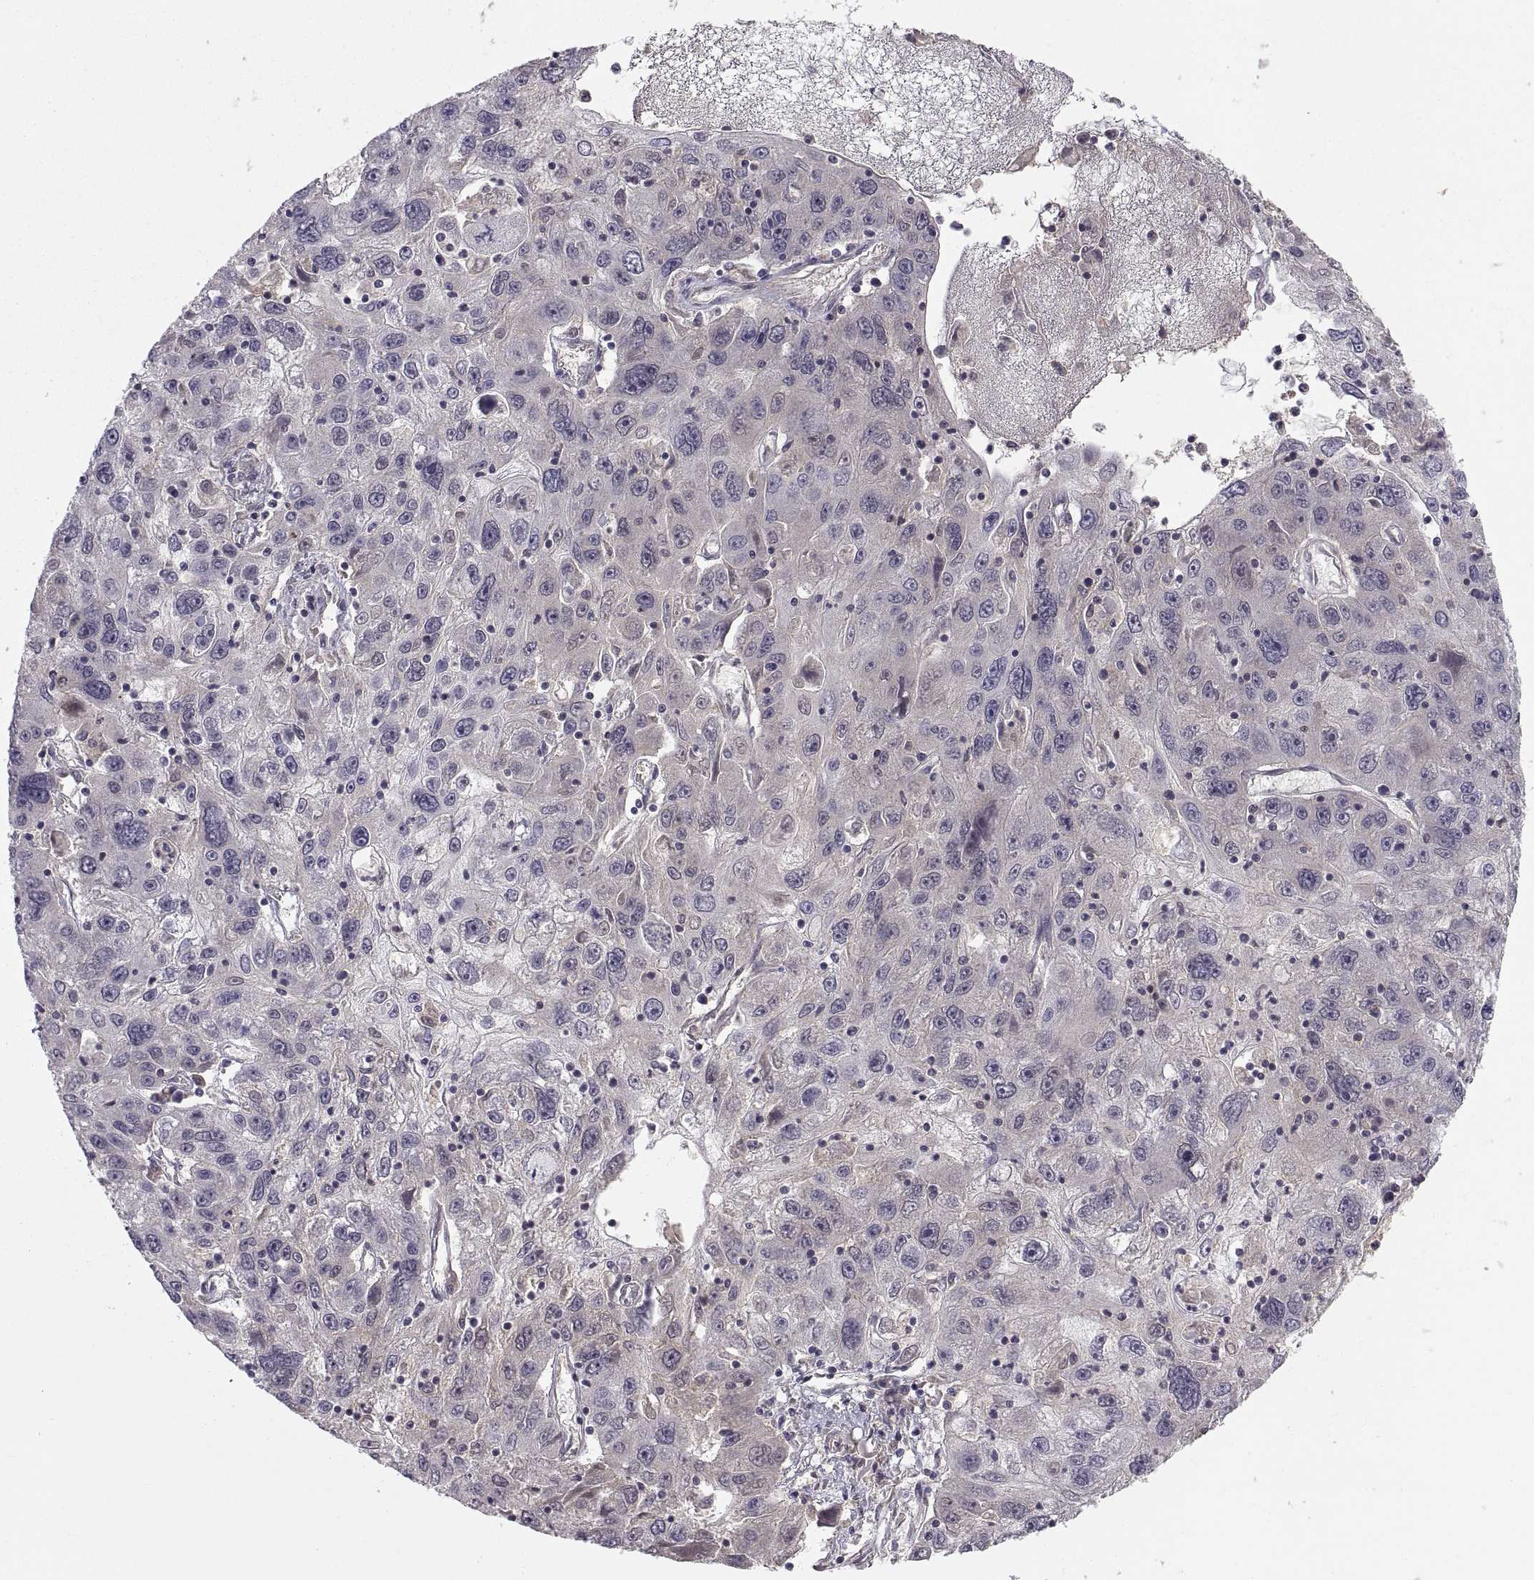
{"staining": {"intensity": "weak", "quantity": "<25%", "location": "cytoplasmic/membranous"}, "tissue": "stomach cancer", "cell_type": "Tumor cells", "image_type": "cancer", "snomed": [{"axis": "morphology", "description": "Adenocarcinoma, NOS"}, {"axis": "topography", "description": "Stomach"}], "caption": "A histopathology image of human adenocarcinoma (stomach) is negative for staining in tumor cells.", "gene": "ABL2", "patient": {"sex": "male", "age": 56}}